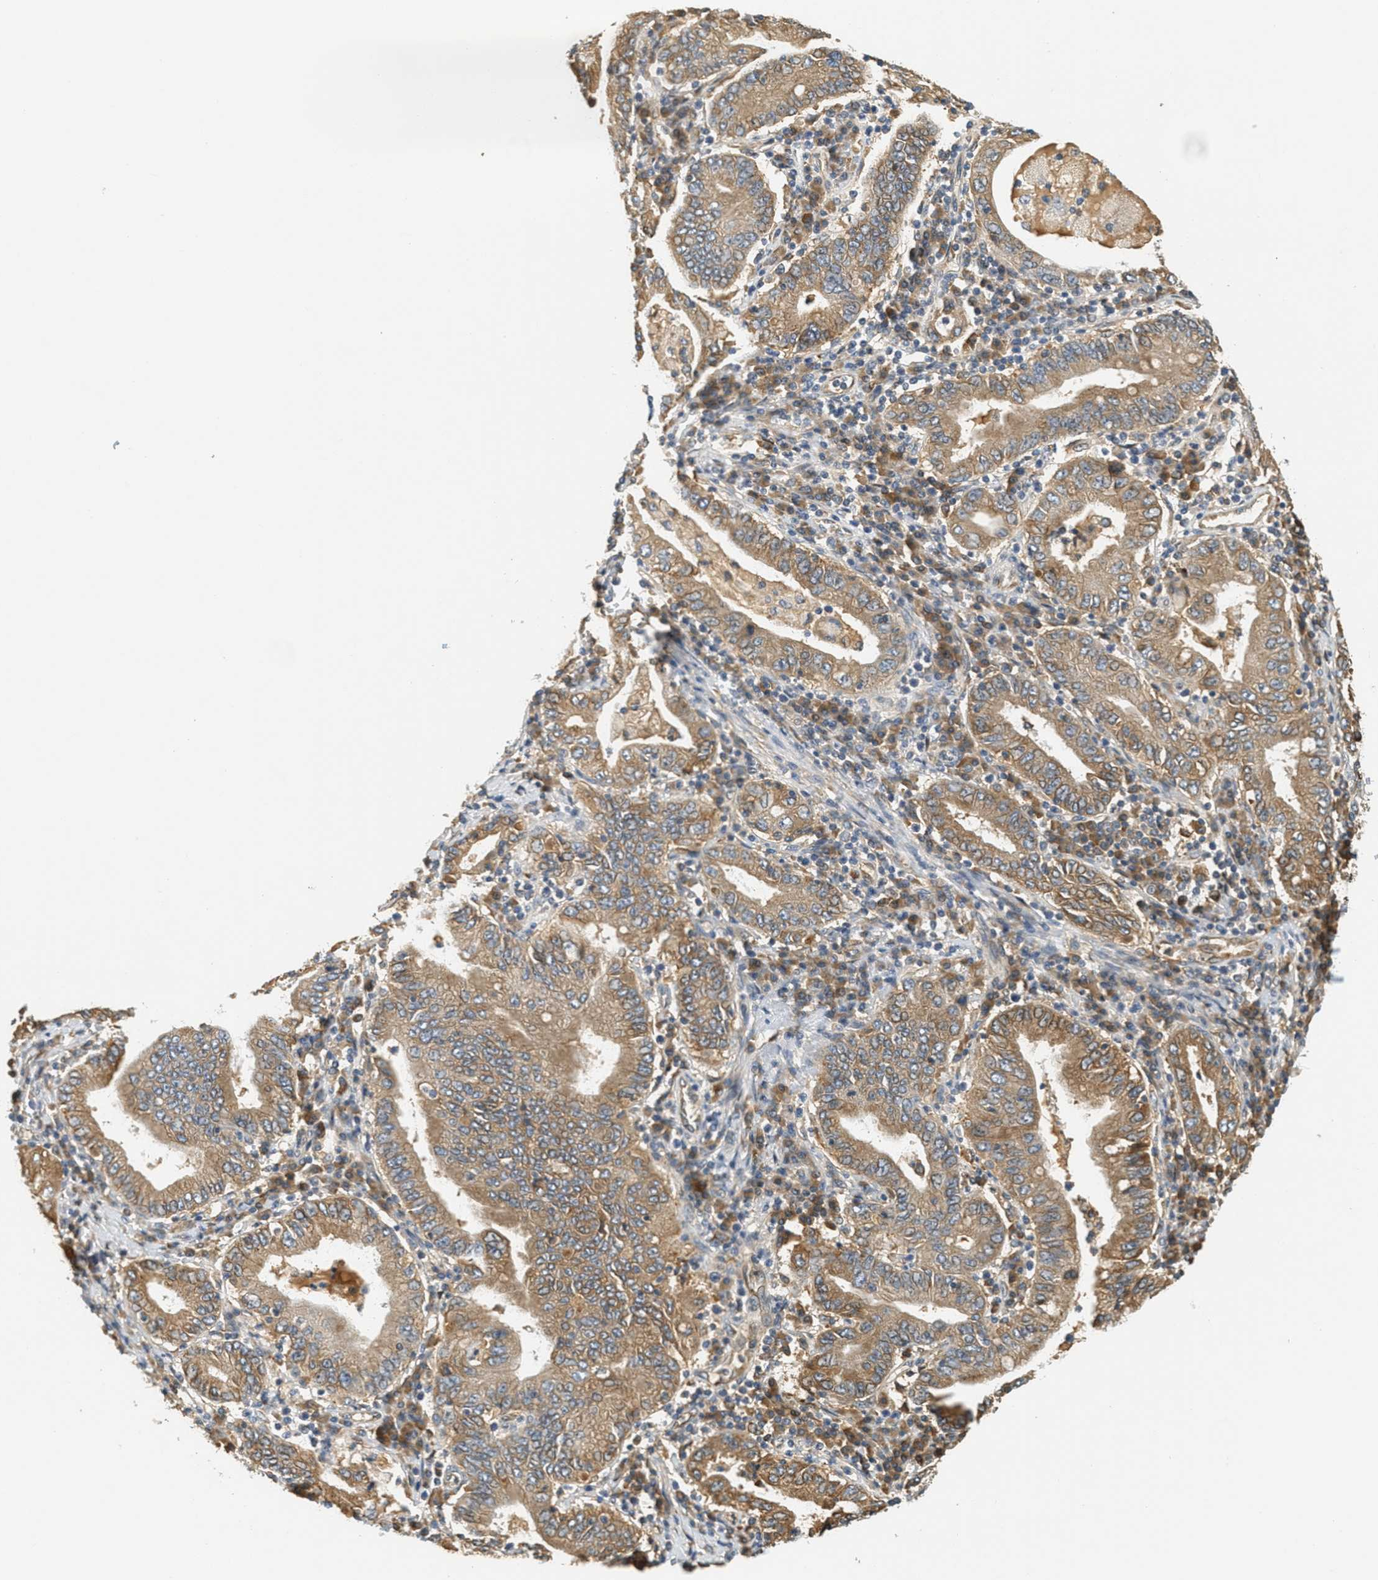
{"staining": {"intensity": "moderate", "quantity": ">75%", "location": "cytoplasmic/membranous"}, "tissue": "stomach cancer", "cell_type": "Tumor cells", "image_type": "cancer", "snomed": [{"axis": "morphology", "description": "Normal tissue, NOS"}, {"axis": "morphology", "description": "Adenocarcinoma, NOS"}, {"axis": "topography", "description": "Esophagus"}, {"axis": "topography", "description": "Stomach, upper"}, {"axis": "topography", "description": "Peripheral nerve tissue"}], "caption": "Protein positivity by immunohistochemistry (IHC) shows moderate cytoplasmic/membranous expression in about >75% of tumor cells in adenocarcinoma (stomach).", "gene": "PDK1", "patient": {"sex": "male", "age": 62}}